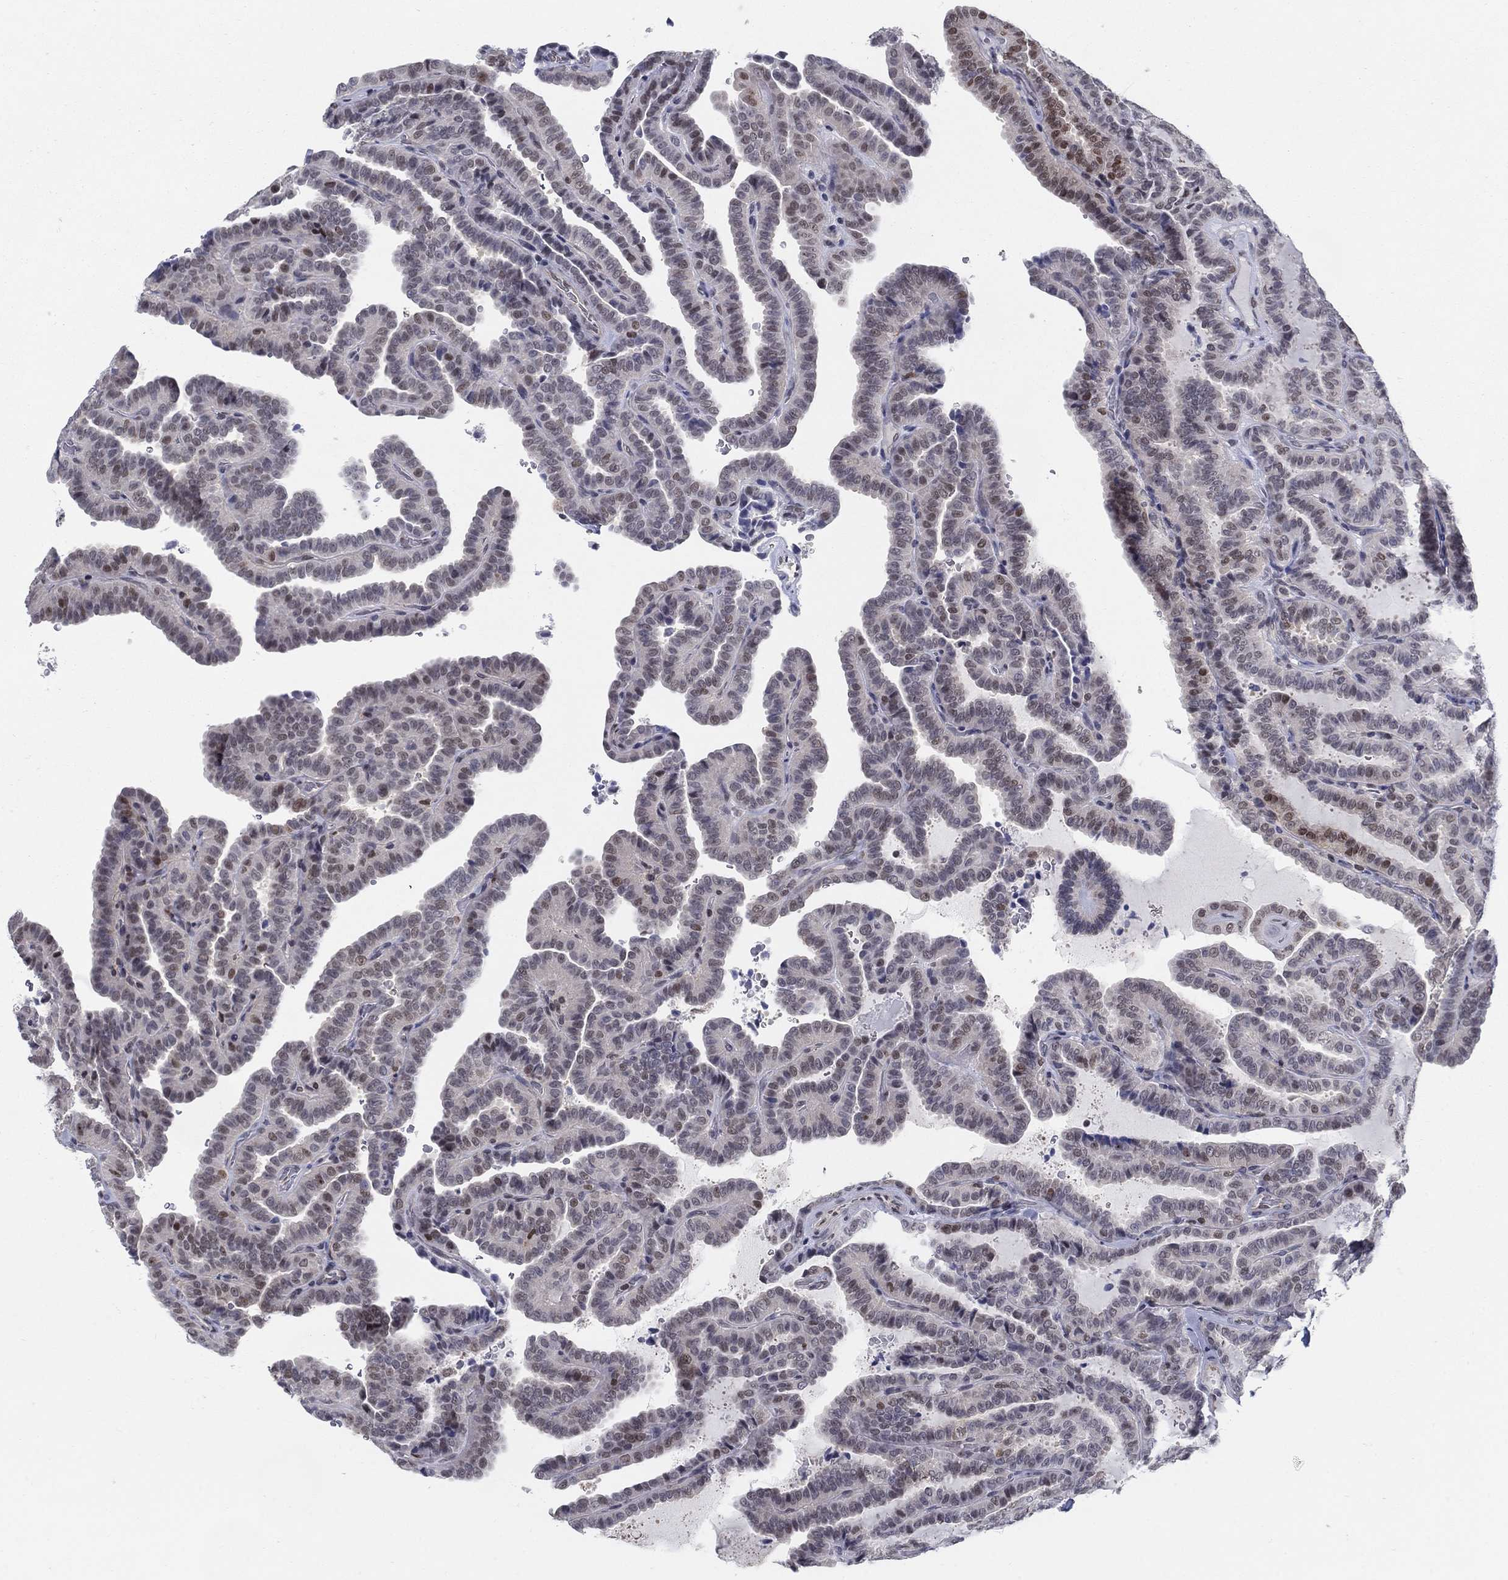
{"staining": {"intensity": "moderate", "quantity": "<25%", "location": "nuclear"}, "tissue": "thyroid cancer", "cell_type": "Tumor cells", "image_type": "cancer", "snomed": [{"axis": "morphology", "description": "Papillary adenocarcinoma, NOS"}, {"axis": "topography", "description": "Thyroid gland"}], "caption": "A brown stain highlights moderate nuclear staining of a protein in human thyroid cancer (papillary adenocarcinoma) tumor cells. (brown staining indicates protein expression, while blue staining denotes nuclei).", "gene": "CENPE", "patient": {"sex": "female", "age": 39}}